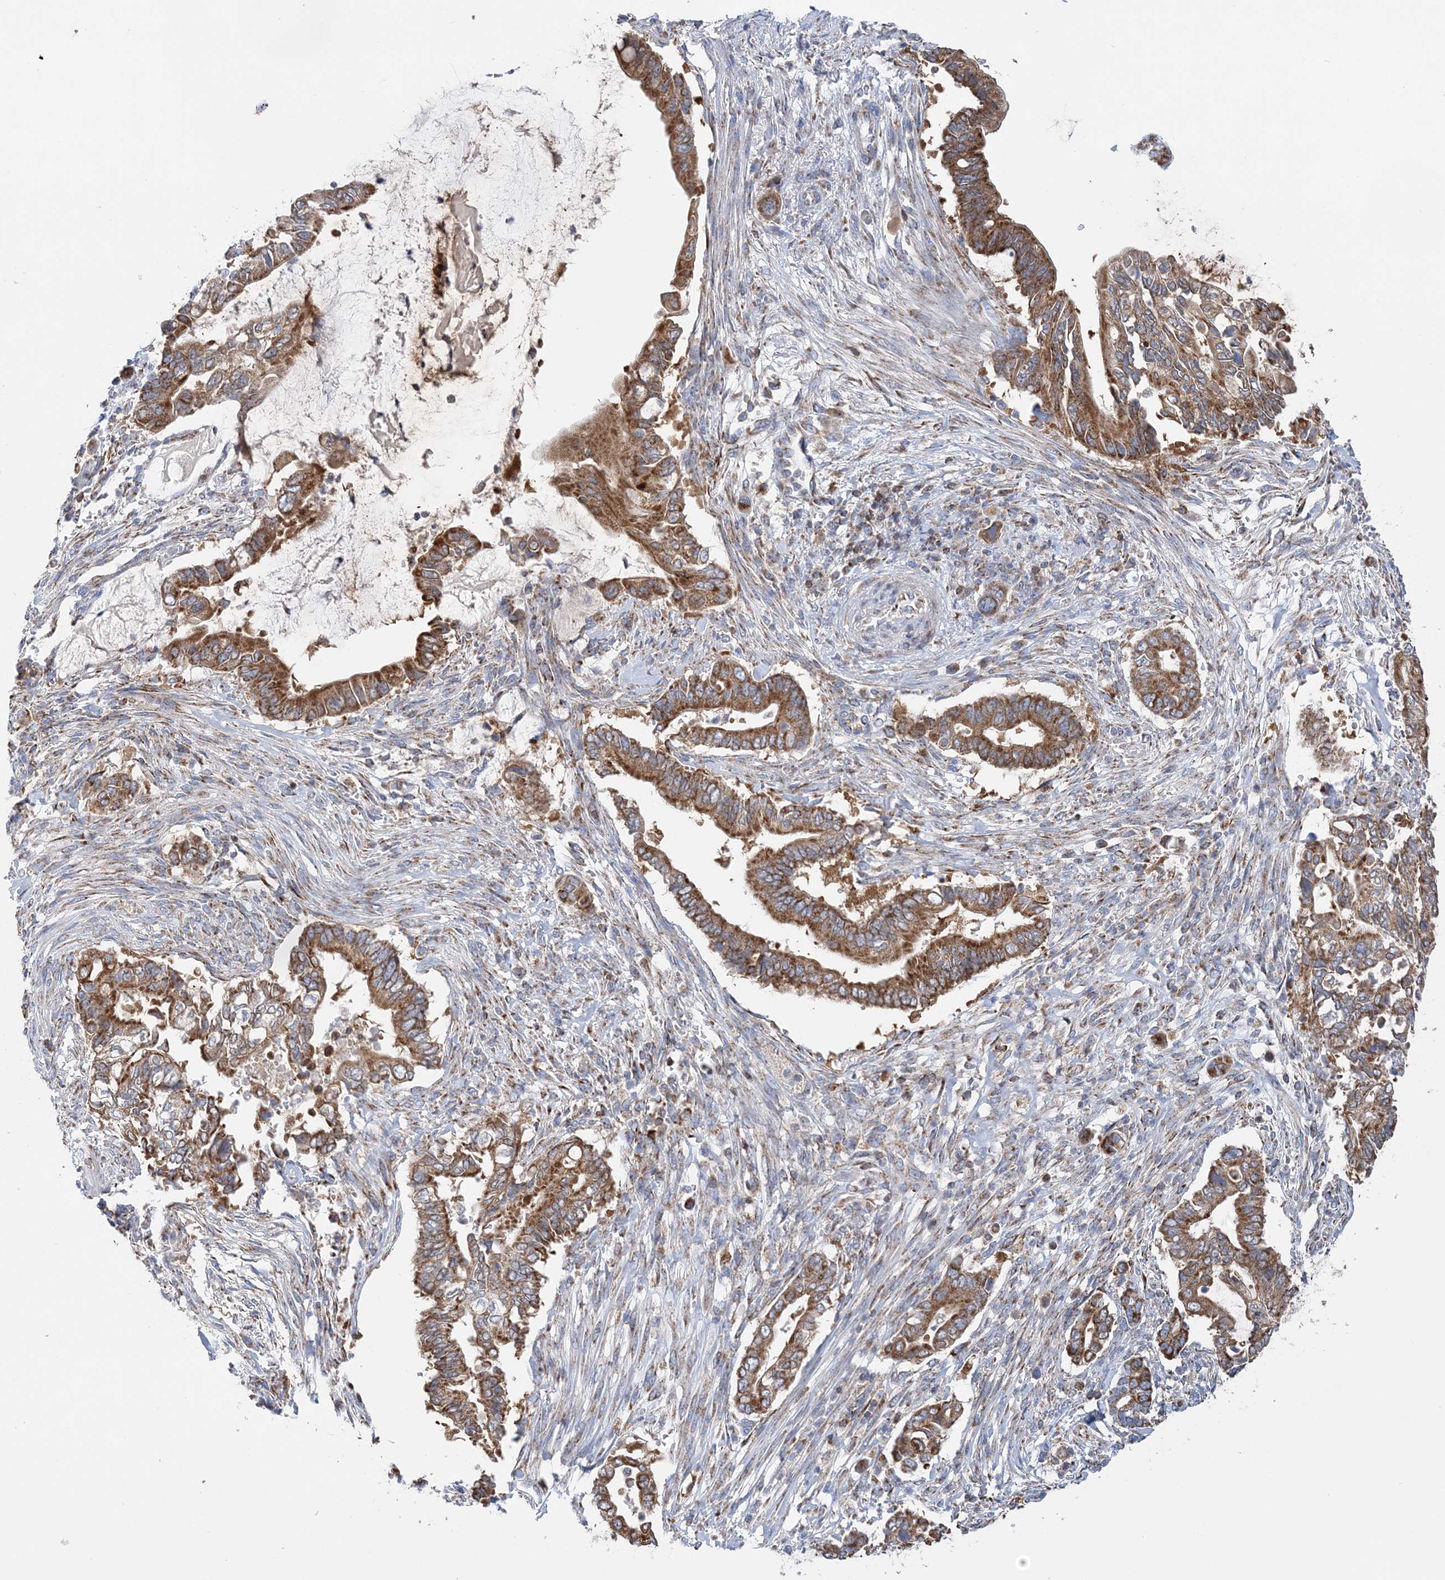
{"staining": {"intensity": "moderate", "quantity": ">75%", "location": "cytoplasmic/membranous"}, "tissue": "pancreatic cancer", "cell_type": "Tumor cells", "image_type": "cancer", "snomed": [{"axis": "morphology", "description": "Adenocarcinoma, NOS"}, {"axis": "topography", "description": "Pancreas"}], "caption": "This micrograph demonstrates pancreatic adenocarcinoma stained with immunohistochemistry (IHC) to label a protein in brown. The cytoplasmic/membranous of tumor cells show moderate positivity for the protein. Nuclei are counter-stained blue.", "gene": "TTC32", "patient": {"sex": "male", "age": 68}}